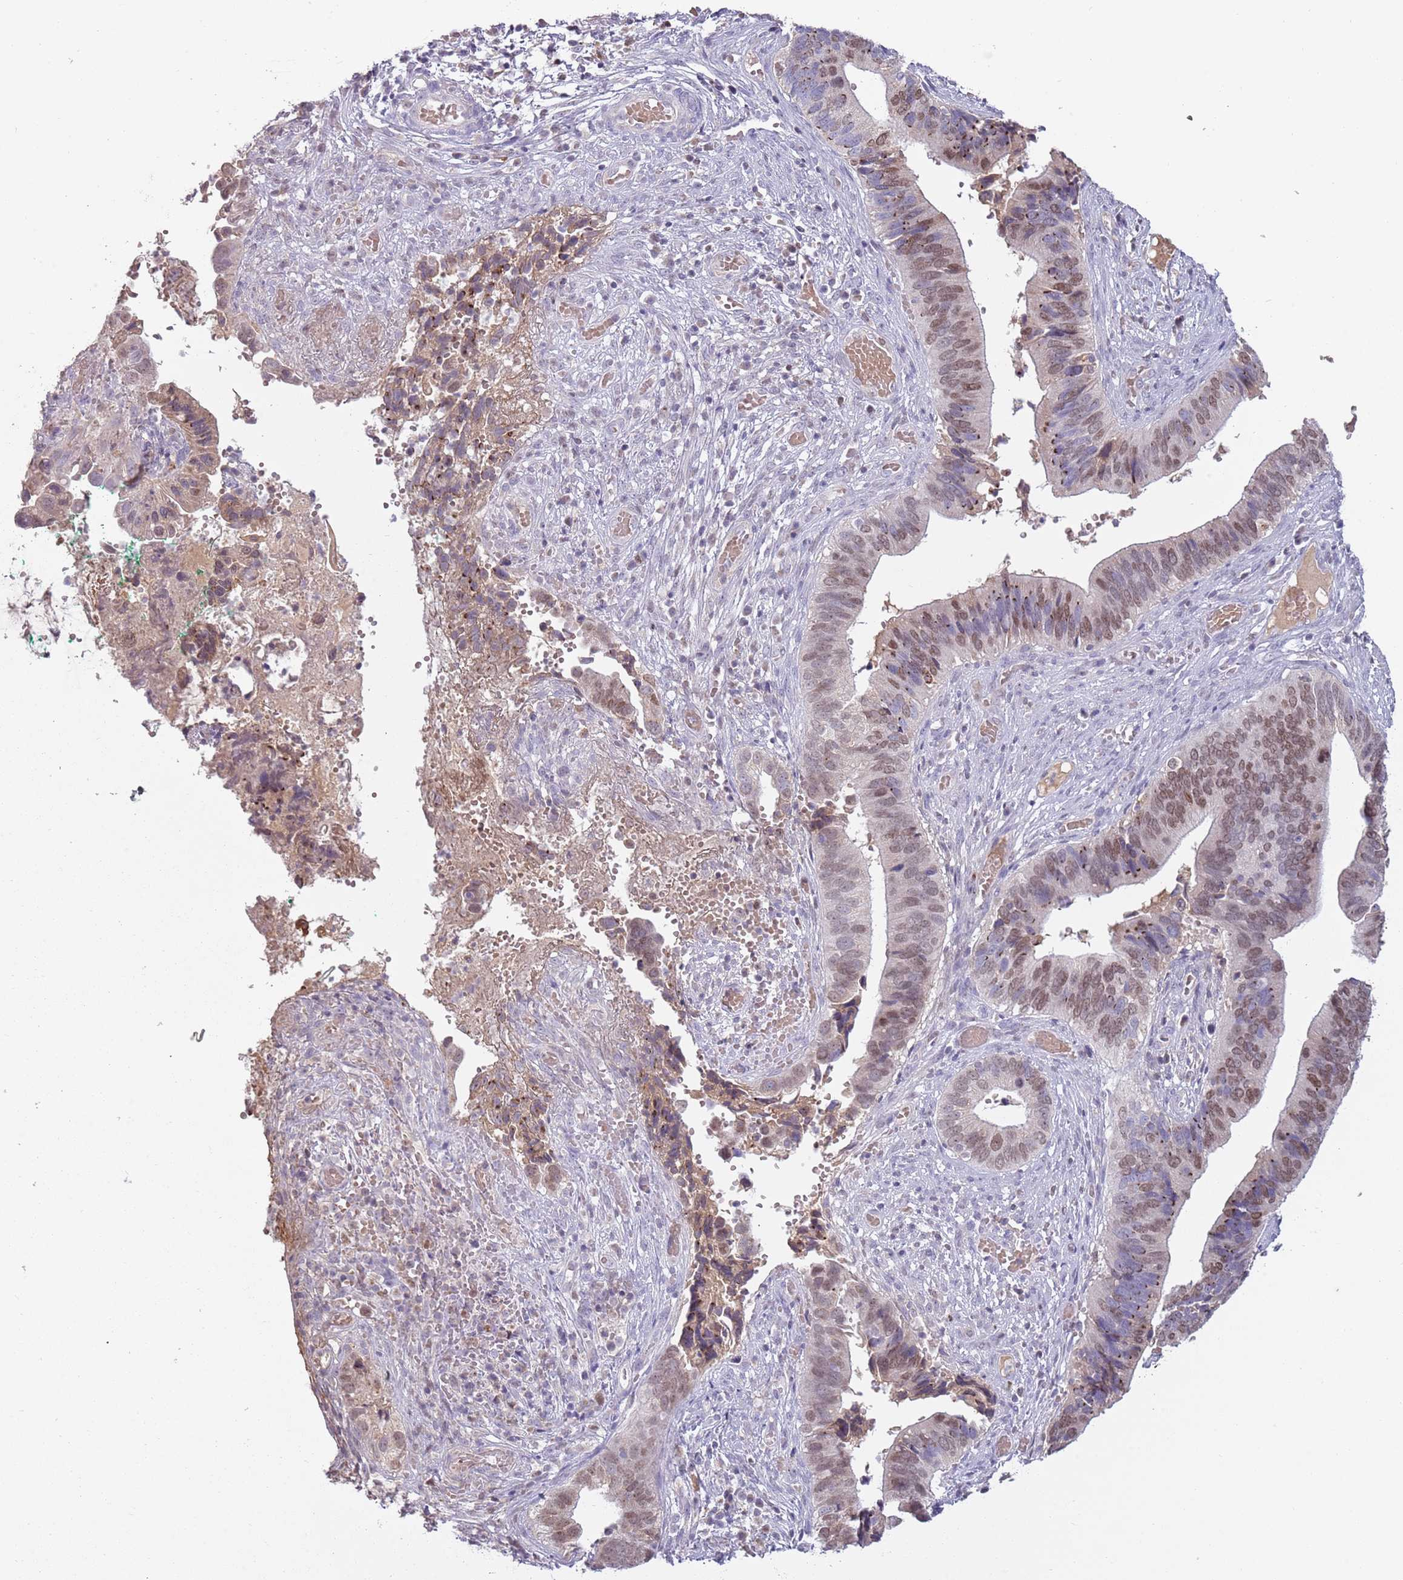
{"staining": {"intensity": "moderate", "quantity": ">75%", "location": "nuclear"}, "tissue": "cervical cancer", "cell_type": "Tumor cells", "image_type": "cancer", "snomed": [{"axis": "morphology", "description": "Adenocarcinoma, NOS"}, {"axis": "topography", "description": "Cervix"}], "caption": "IHC of human cervical cancer demonstrates medium levels of moderate nuclear positivity in about >75% of tumor cells.", "gene": "SYS1", "patient": {"sex": "female", "age": 42}}